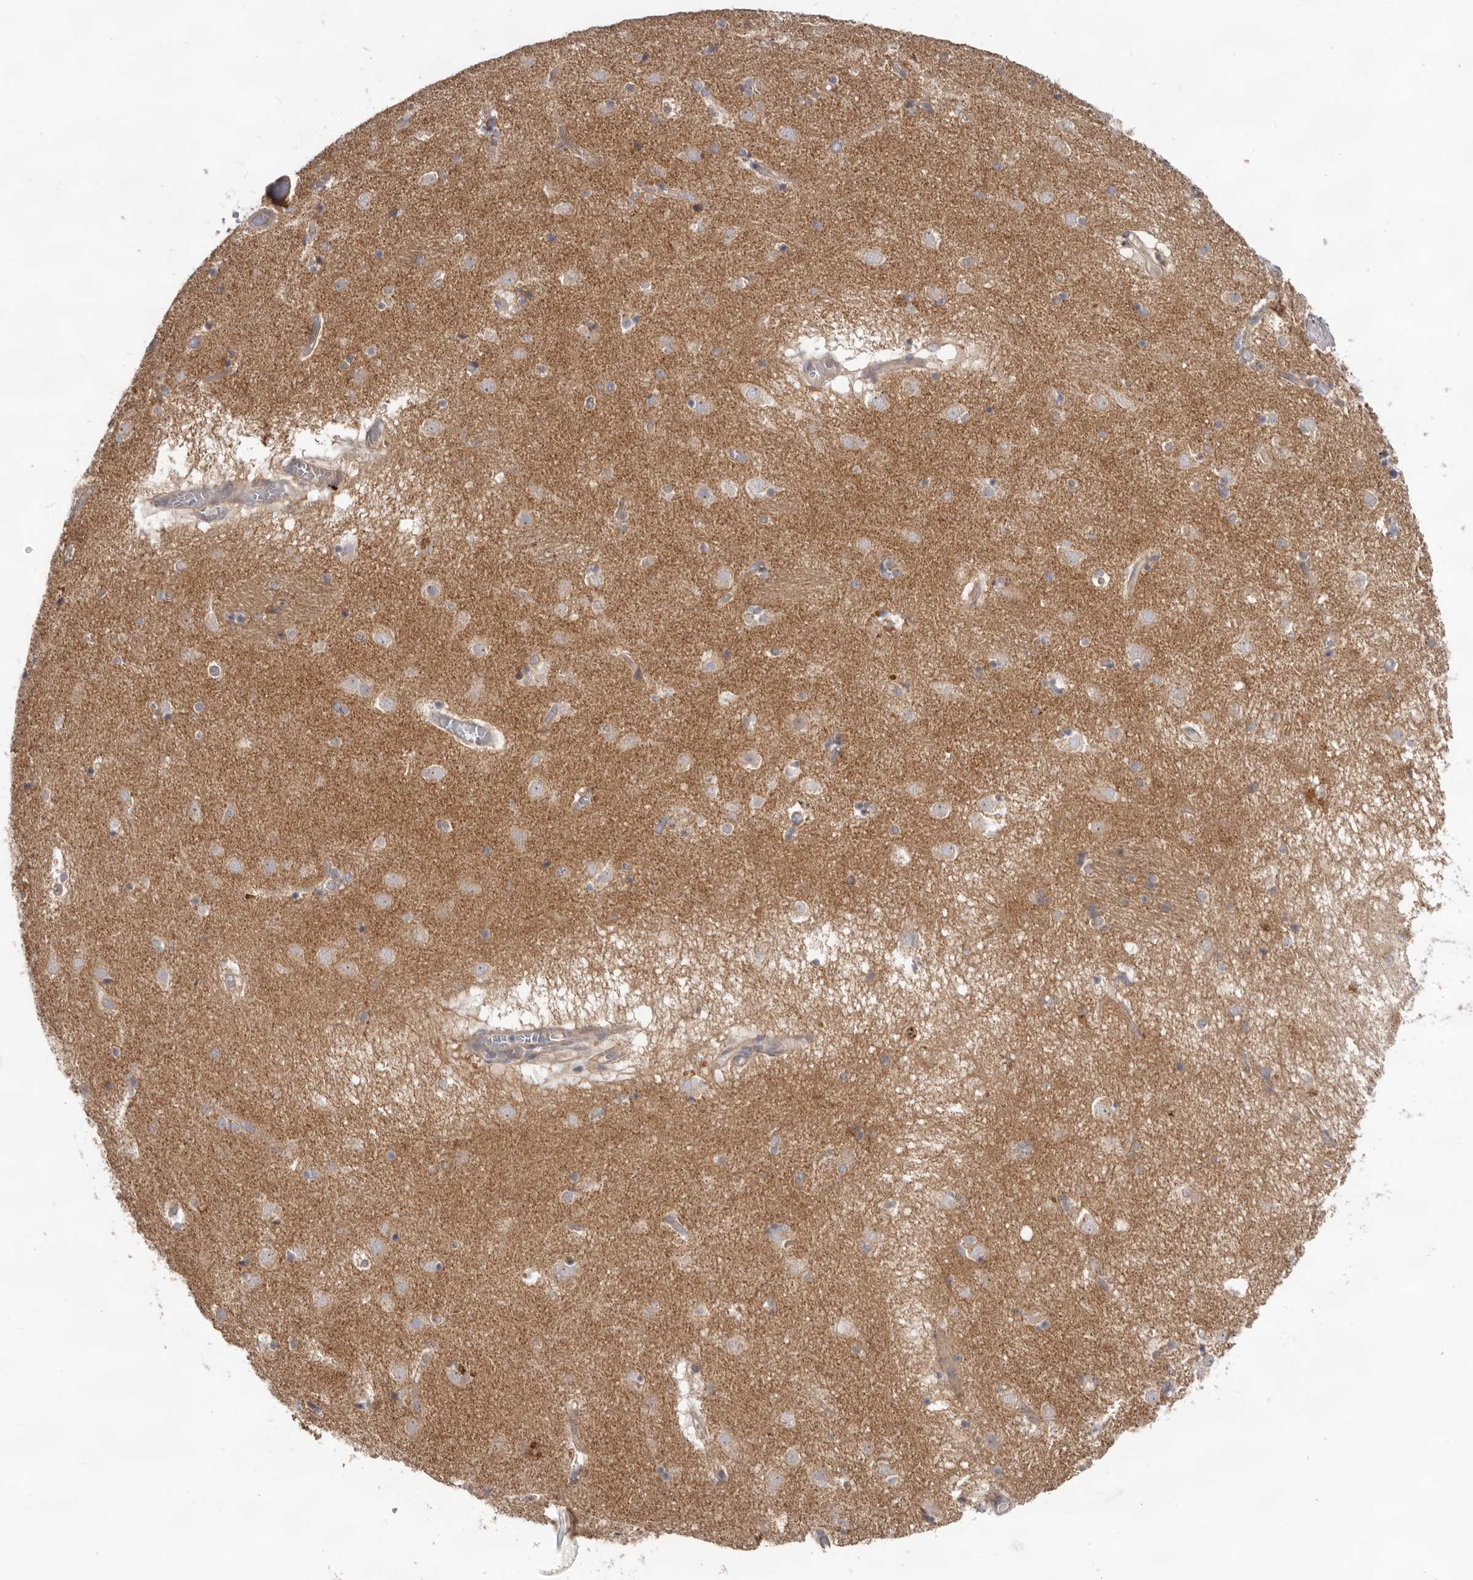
{"staining": {"intensity": "weak", "quantity": "<25%", "location": "cytoplasmic/membranous"}, "tissue": "caudate", "cell_type": "Glial cells", "image_type": "normal", "snomed": [{"axis": "morphology", "description": "Normal tissue, NOS"}, {"axis": "topography", "description": "Lateral ventricle wall"}], "caption": "Human caudate stained for a protein using IHC shows no staining in glial cells.", "gene": "HINT3", "patient": {"sex": "male", "age": 70}}